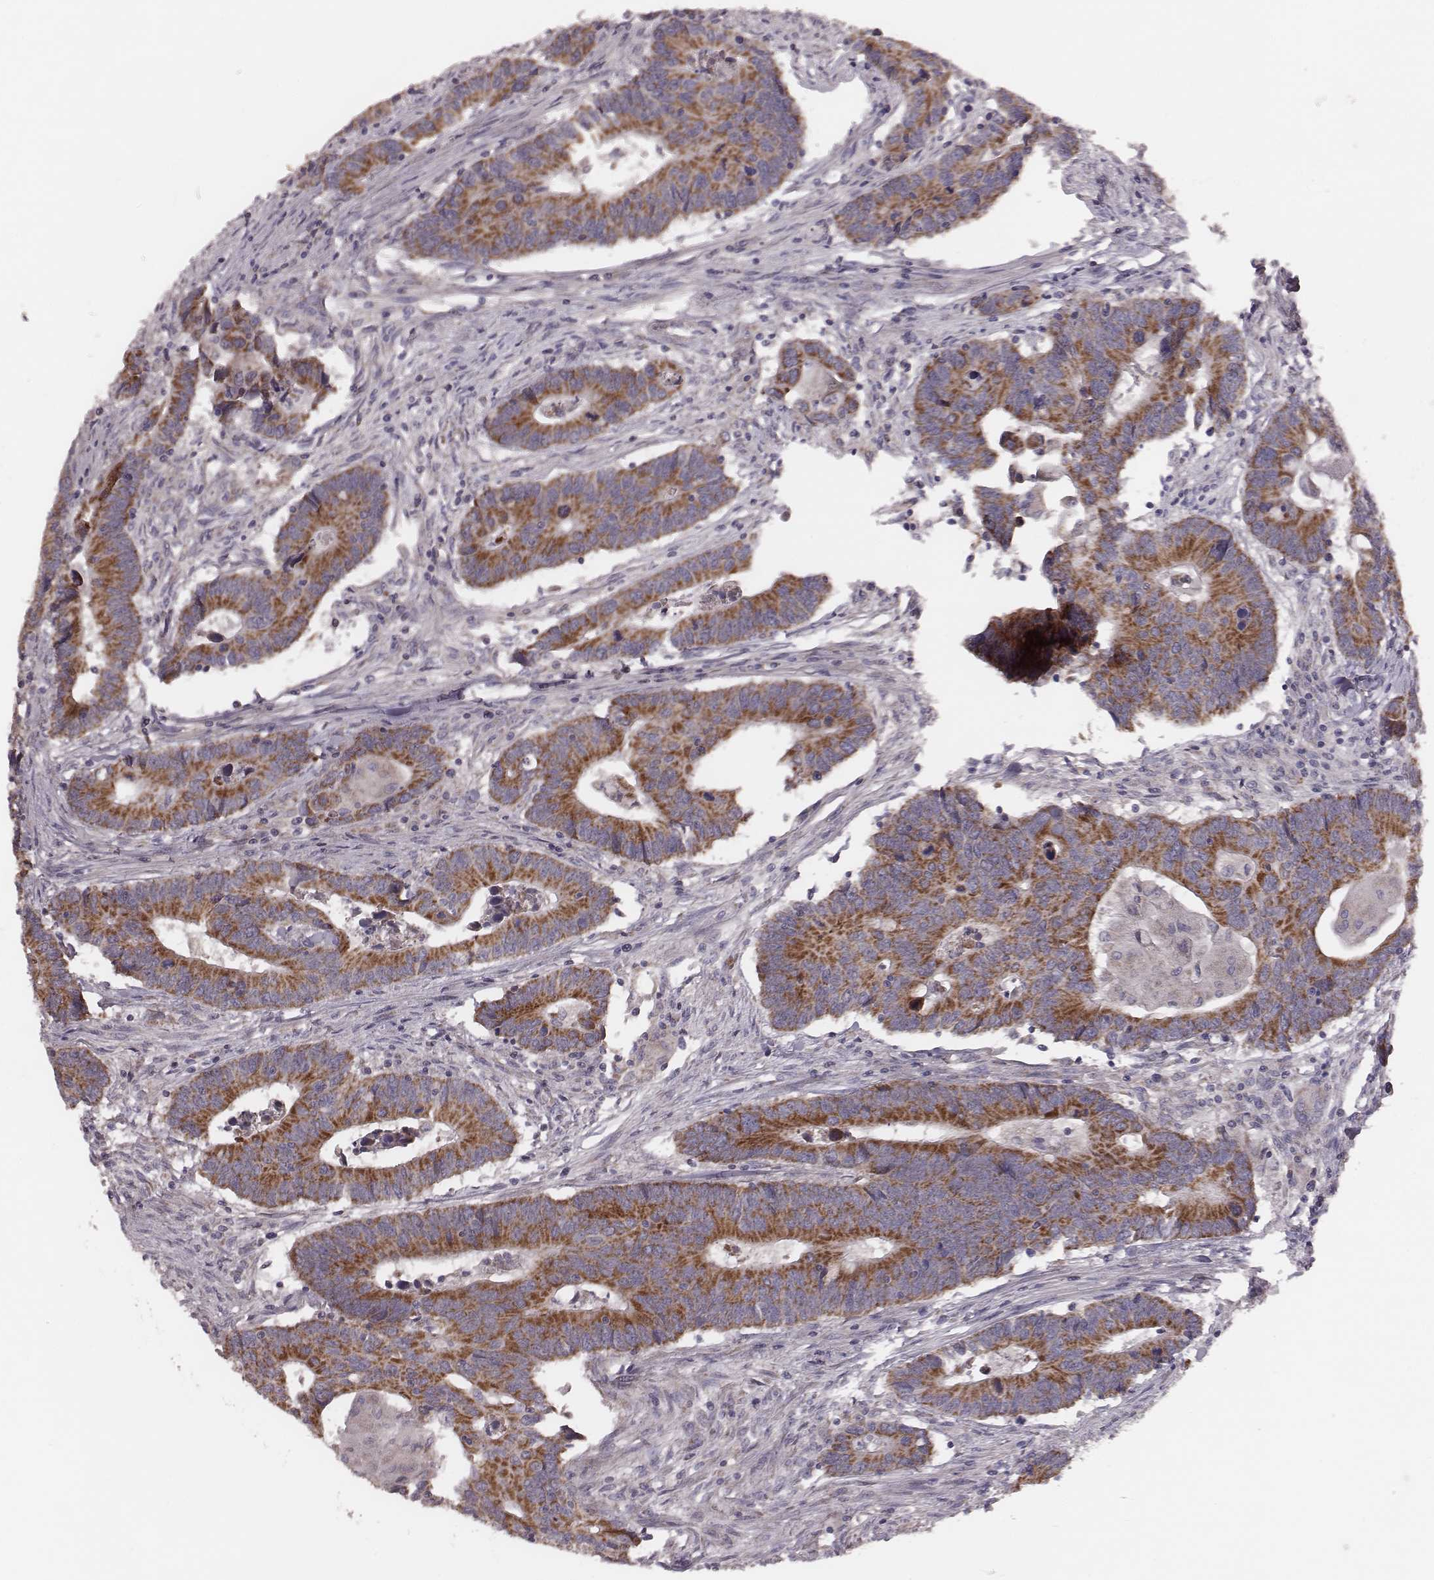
{"staining": {"intensity": "moderate", "quantity": ">75%", "location": "cytoplasmic/membranous"}, "tissue": "colorectal cancer", "cell_type": "Tumor cells", "image_type": "cancer", "snomed": [{"axis": "morphology", "description": "Adenocarcinoma, NOS"}, {"axis": "topography", "description": "Rectum"}], "caption": "A brown stain labels moderate cytoplasmic/membranous positivity of a protein in colorectal cancer (adenocarcinoma) tumor cells.", "gene": "MRPS27", "patient": {"sex": "male", "age": 67}}